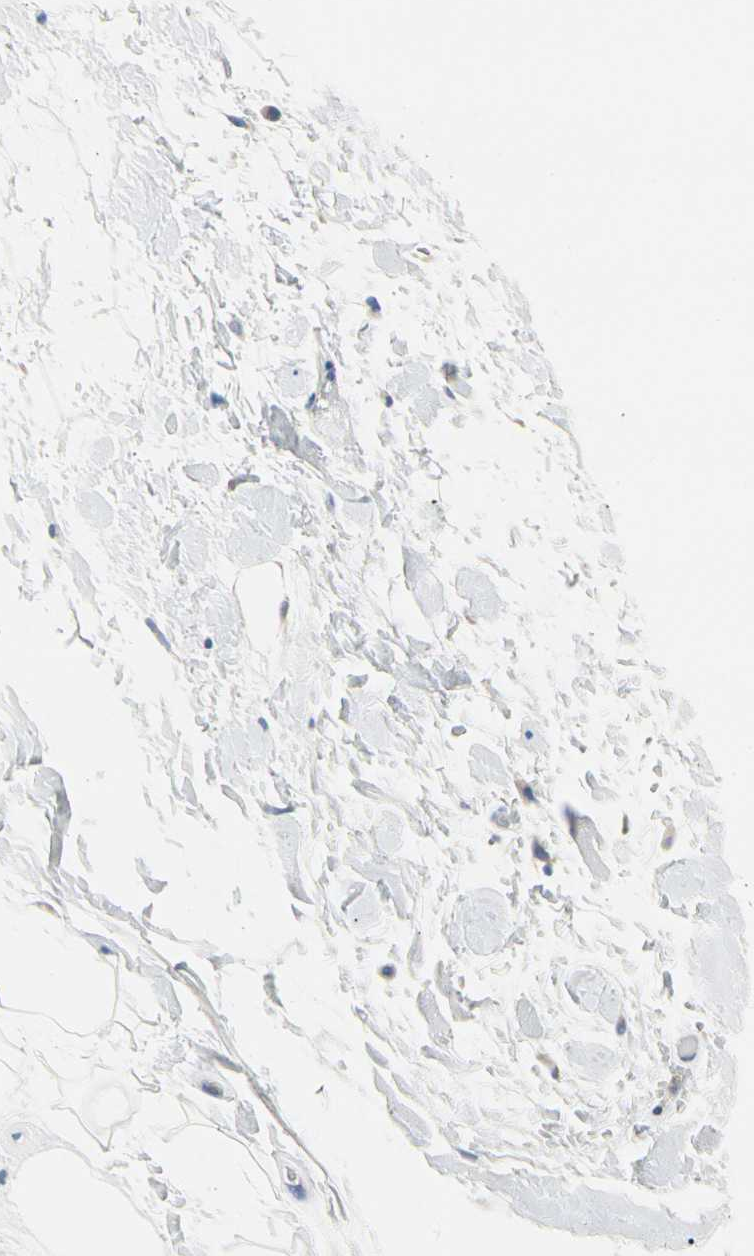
{"staining": {"intensity": "negative", "quantity": "none", "location": "none"}, "tissue": "adipose tissue", "cell_type": "Adipocytes", "image_type": "normal", "snomed": [{"axis": "morphology", "description": "Normal tissue, NOS"}, {"axis": "topography", "description": "Soft tissue"}], "caption": "IHC of normal human adipose tissue demonstrates no positivity in adipocytes.", "gene": "STXBP1", "patient": {"sex": "male", "age": 72}}